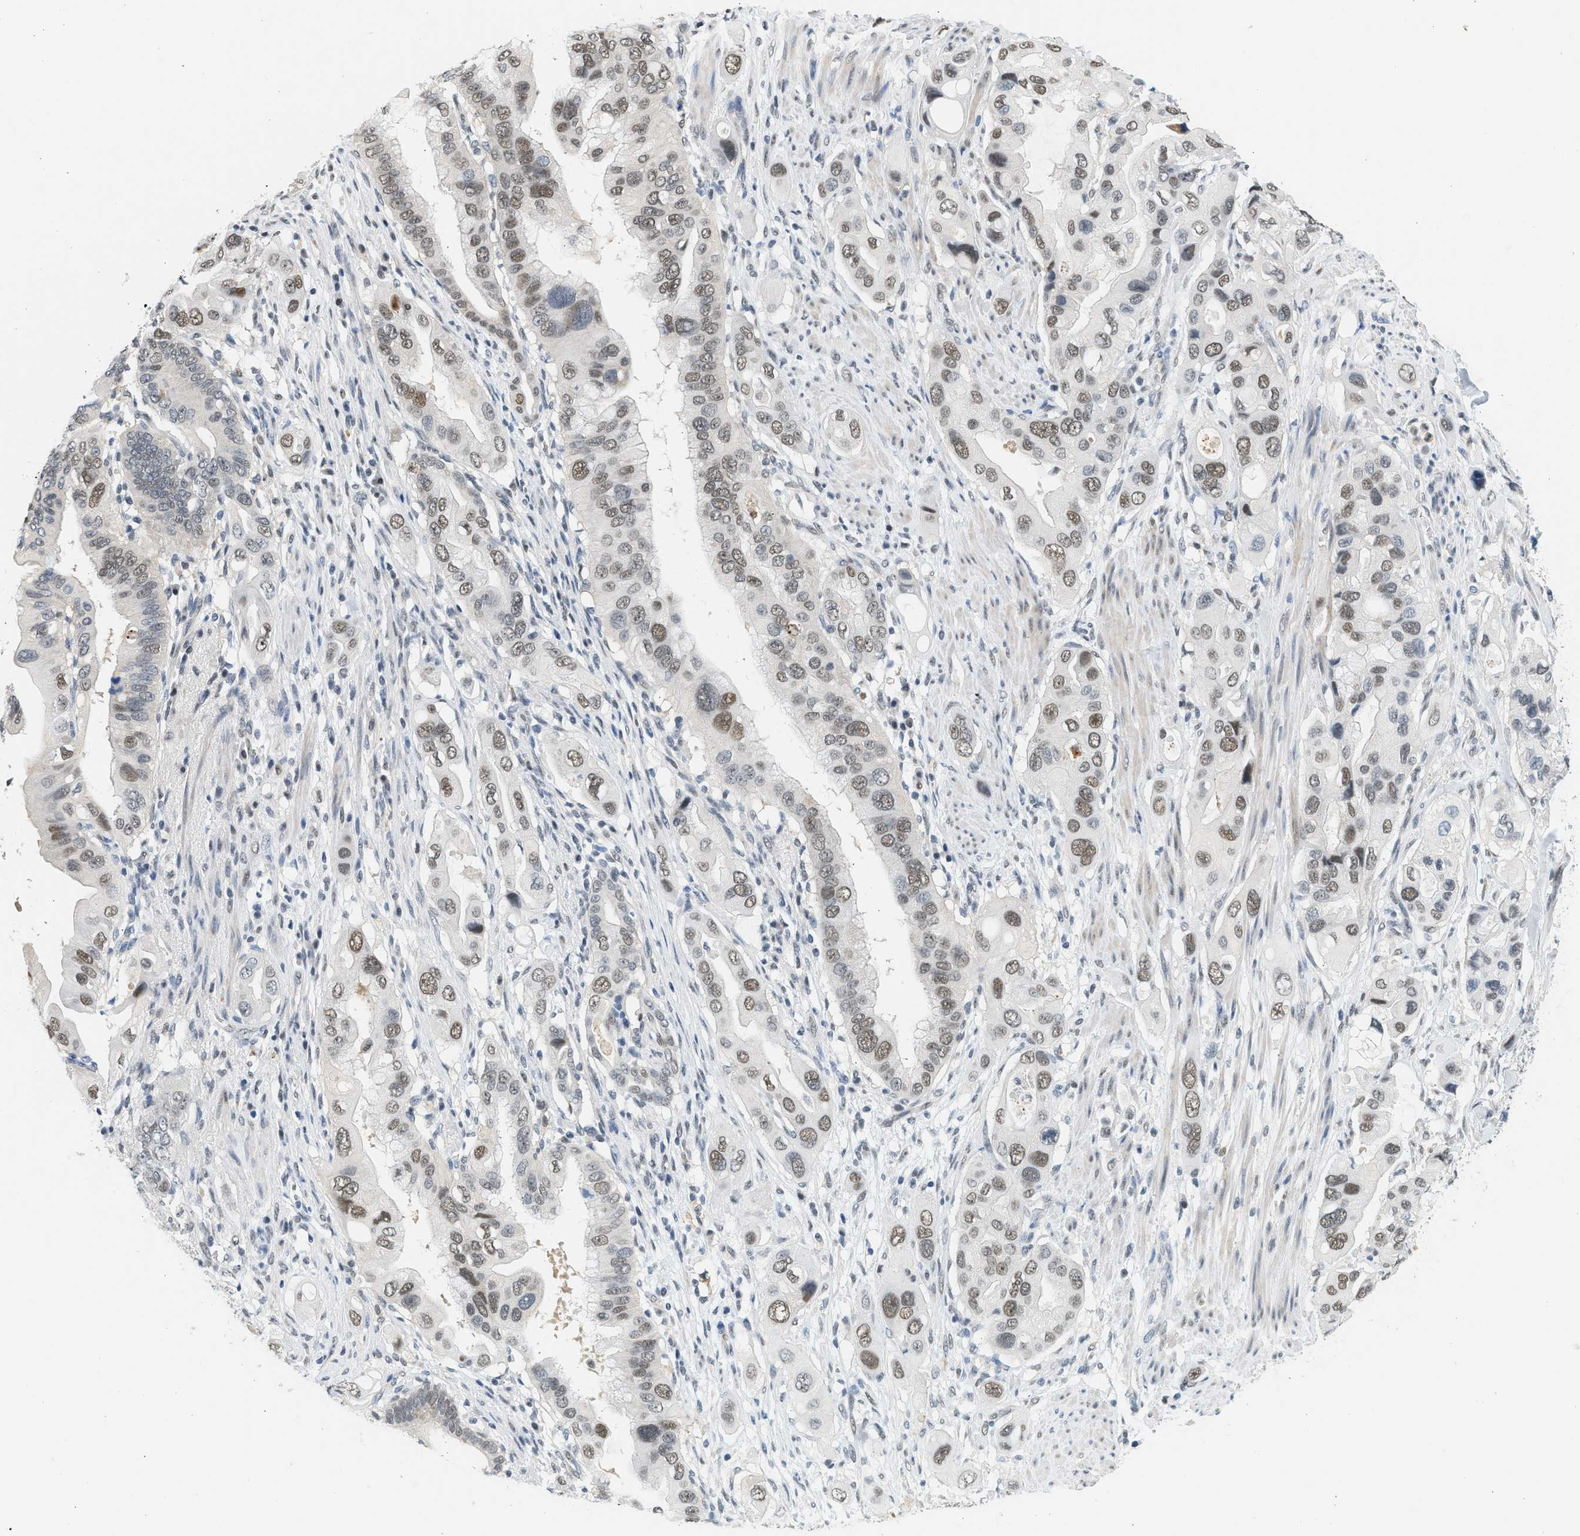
{"staining": {"intensity": "weak", "quantity": "25%-75%", "location": "nuclear"}, "tissue": "pancreatic cancer", "cell_type": "Tumor cells", "image_type": "cancer", "snomed": [{"axis": "morphology", "description": "Adenocarcinoma, NOS"}, {"axis": "topography", "description": "Pancreas"}], "caption": "High-magnification brightfield microscopy of adenocarcinoma (pancreatic) stained with DAB (3,3'-diaminobenzidine) (brown) and counterstained with hematoxylin (blue). tumor cells exhibit weak nuclear expression is seen in approximately25%-75% of cells.", "gene": "HIPK1", "patient": {"sex": "female", "age": 56}}